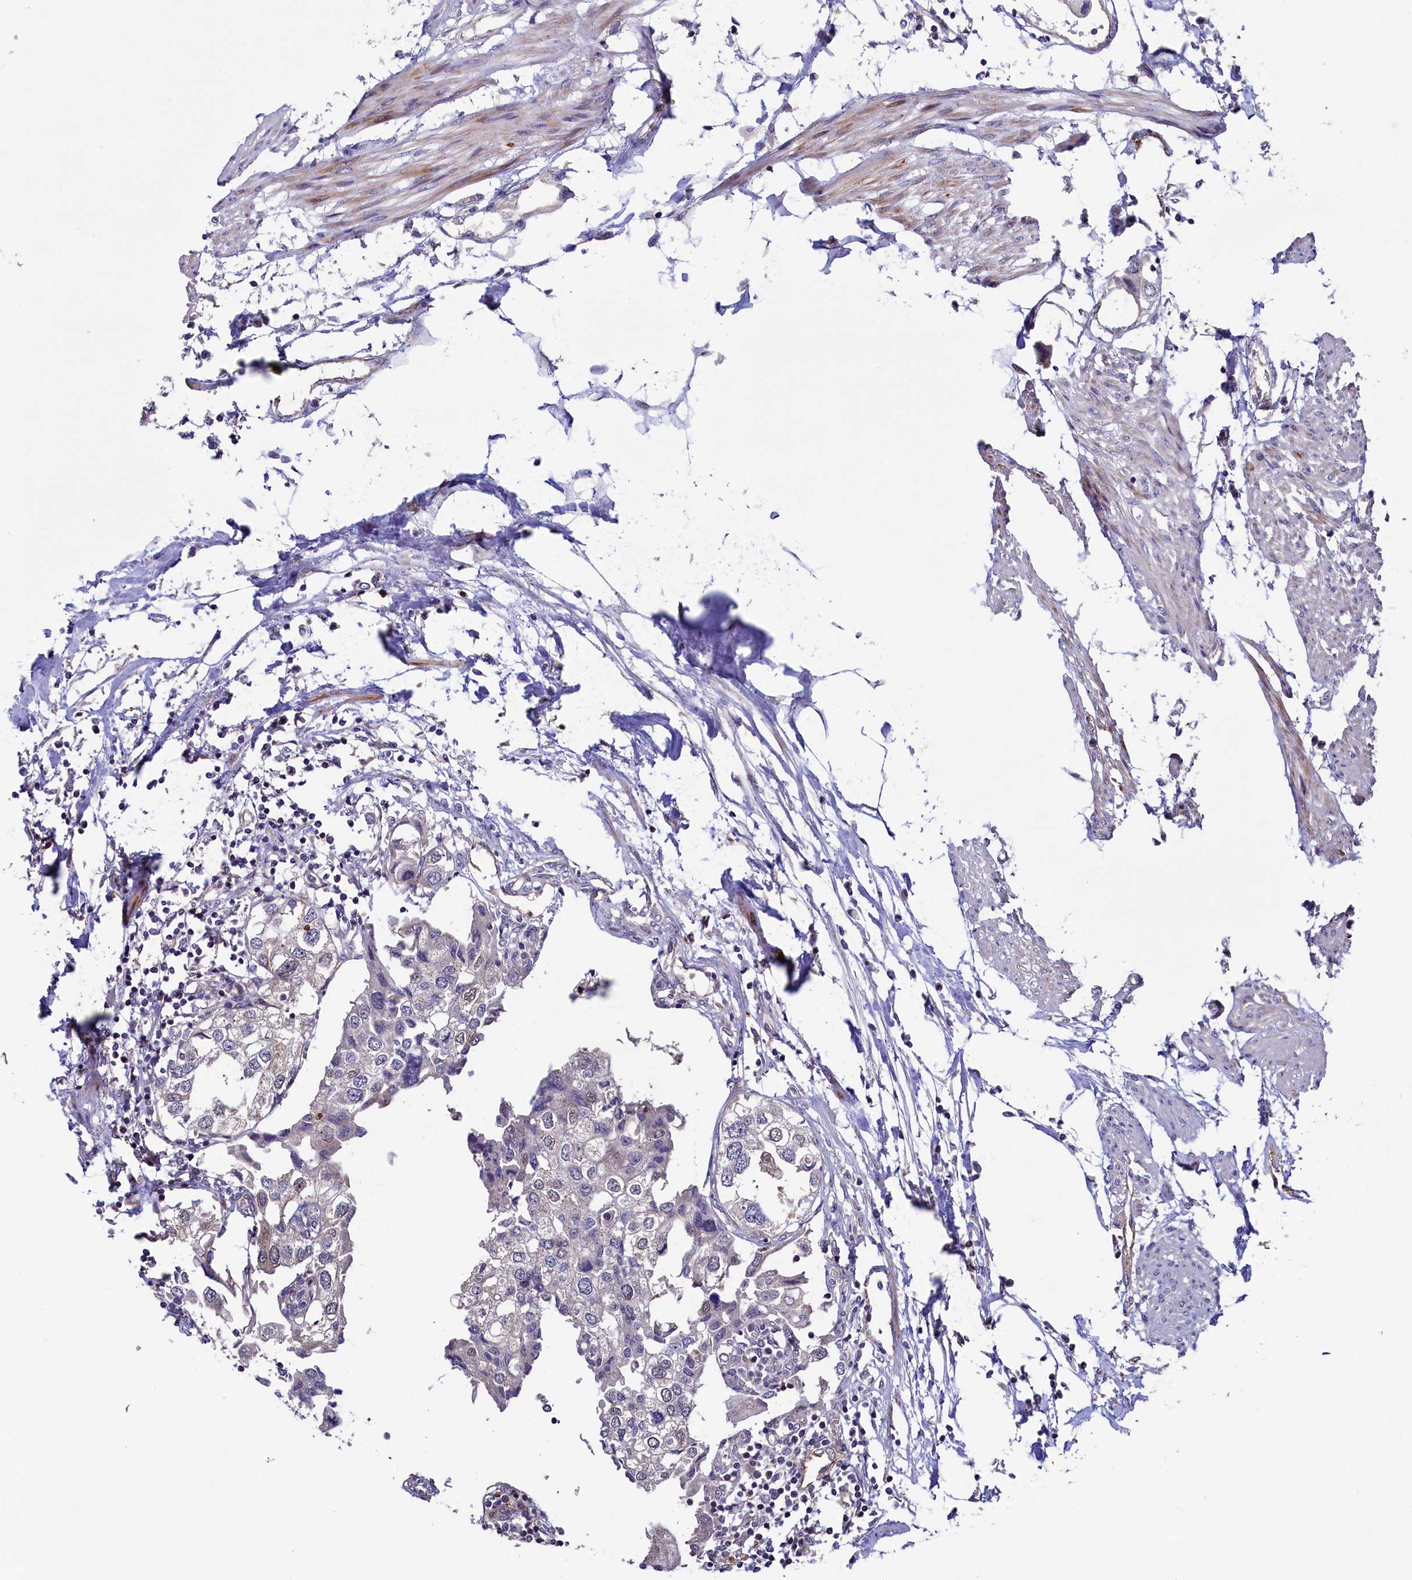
{"staining": {"intensity": "weak", "quantity": "<25%", "location": "cytoplasmic/membranous,nuclear"}, "tissue": "urothelial cancer", "cell_type": "Tumor cells", "image_type": "cancer", "snomed": [{"axis": "morphology", "description": "Urothelial carcinoma, High grade"}, {"axis": "topography", "description": "Urinary bladder"}], "caption": "Human high-grade urothelial carcinoma stained for a protein using immunohistochemistry (IHC) reveals no expression in tumor cells.", "gene": "PIK3C3", "patient": {"sex": "male", "age": 64}}